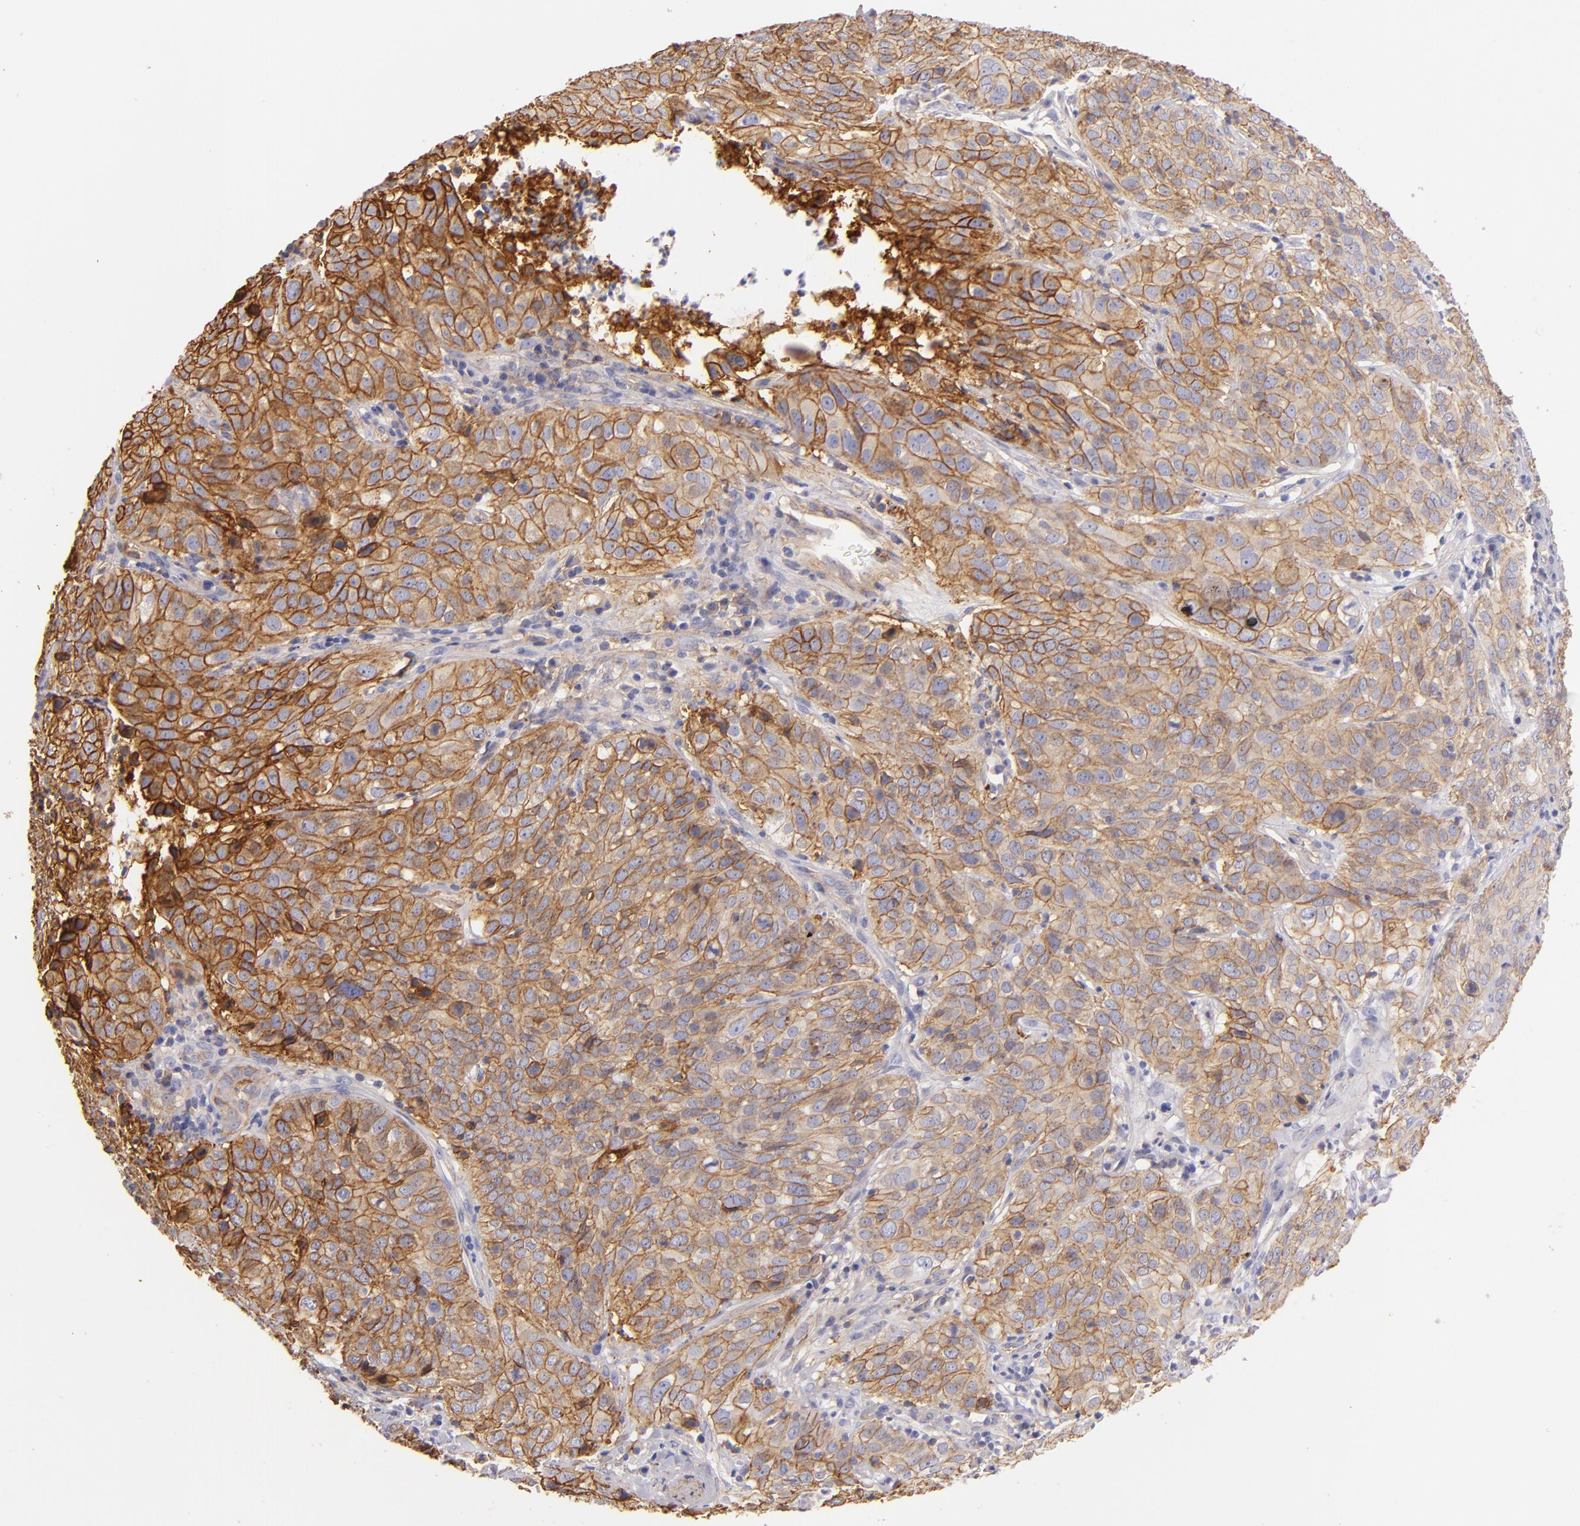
{"staining": {"intensity": "moderate", "quantity": ">75%", "location": "cytoplasmic/membranous"}, "tissue": "cervical cancer", "cell_type": "Tumor cells", "image_type": "cancer", "snomed": [{"axis": "morphology", "description": "Squamous cell carcinoma, NOS"}, {"axis": "topography", "description": "Cervix"}], "caption": "High-power microscopy captured an immunohistochemistry (IHC) histopathology image of cervical squamous cell carcinoma, revealing moderate cytoplasmic/membranous positivity in about >75% of tumor cells. (DAB (3,3'-diaminobenzidine) IHC, brown staining for protein, blue staining for nuclei).", "gene": "CD151", "patient": {"sex": "female", "age": 38}}